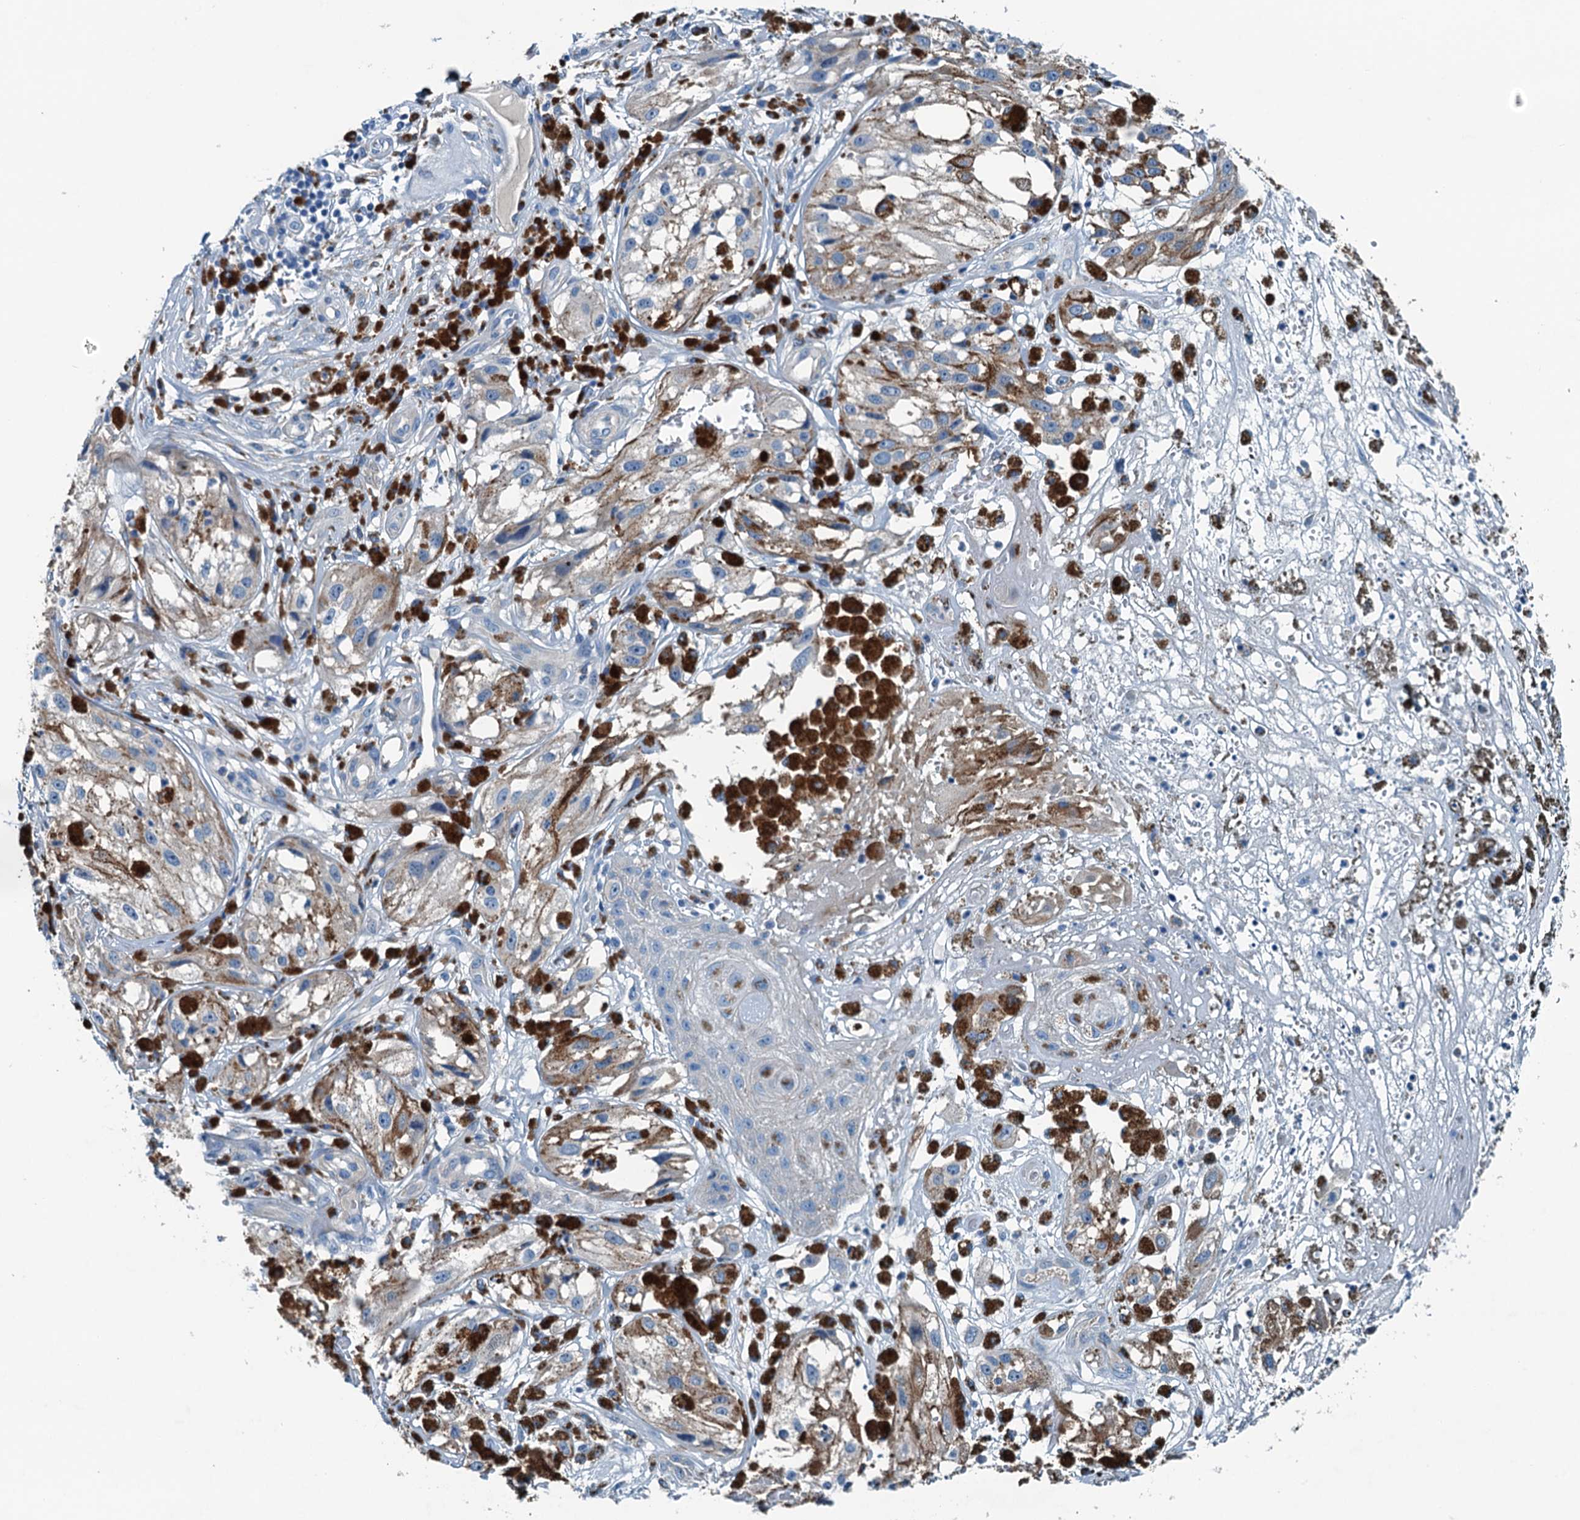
{"staining": {"intensity": "negative", "quantity": "none", "location": "none"}, "tissue": "melanoma", "cell_type": "Tumor cells", "image_type": "cancer", "snomed": [{"axis": "morphology", "description": "Malignant melanoma, NOS"}, {"axis": "topography", "description": "Skin"}], "caption": "Immunohistochemistry (IHC) of melanoma shows no positivity in tumor cells.", "gene": "RAB3IL1", "patient": {"sex": "male", "age": 88}}